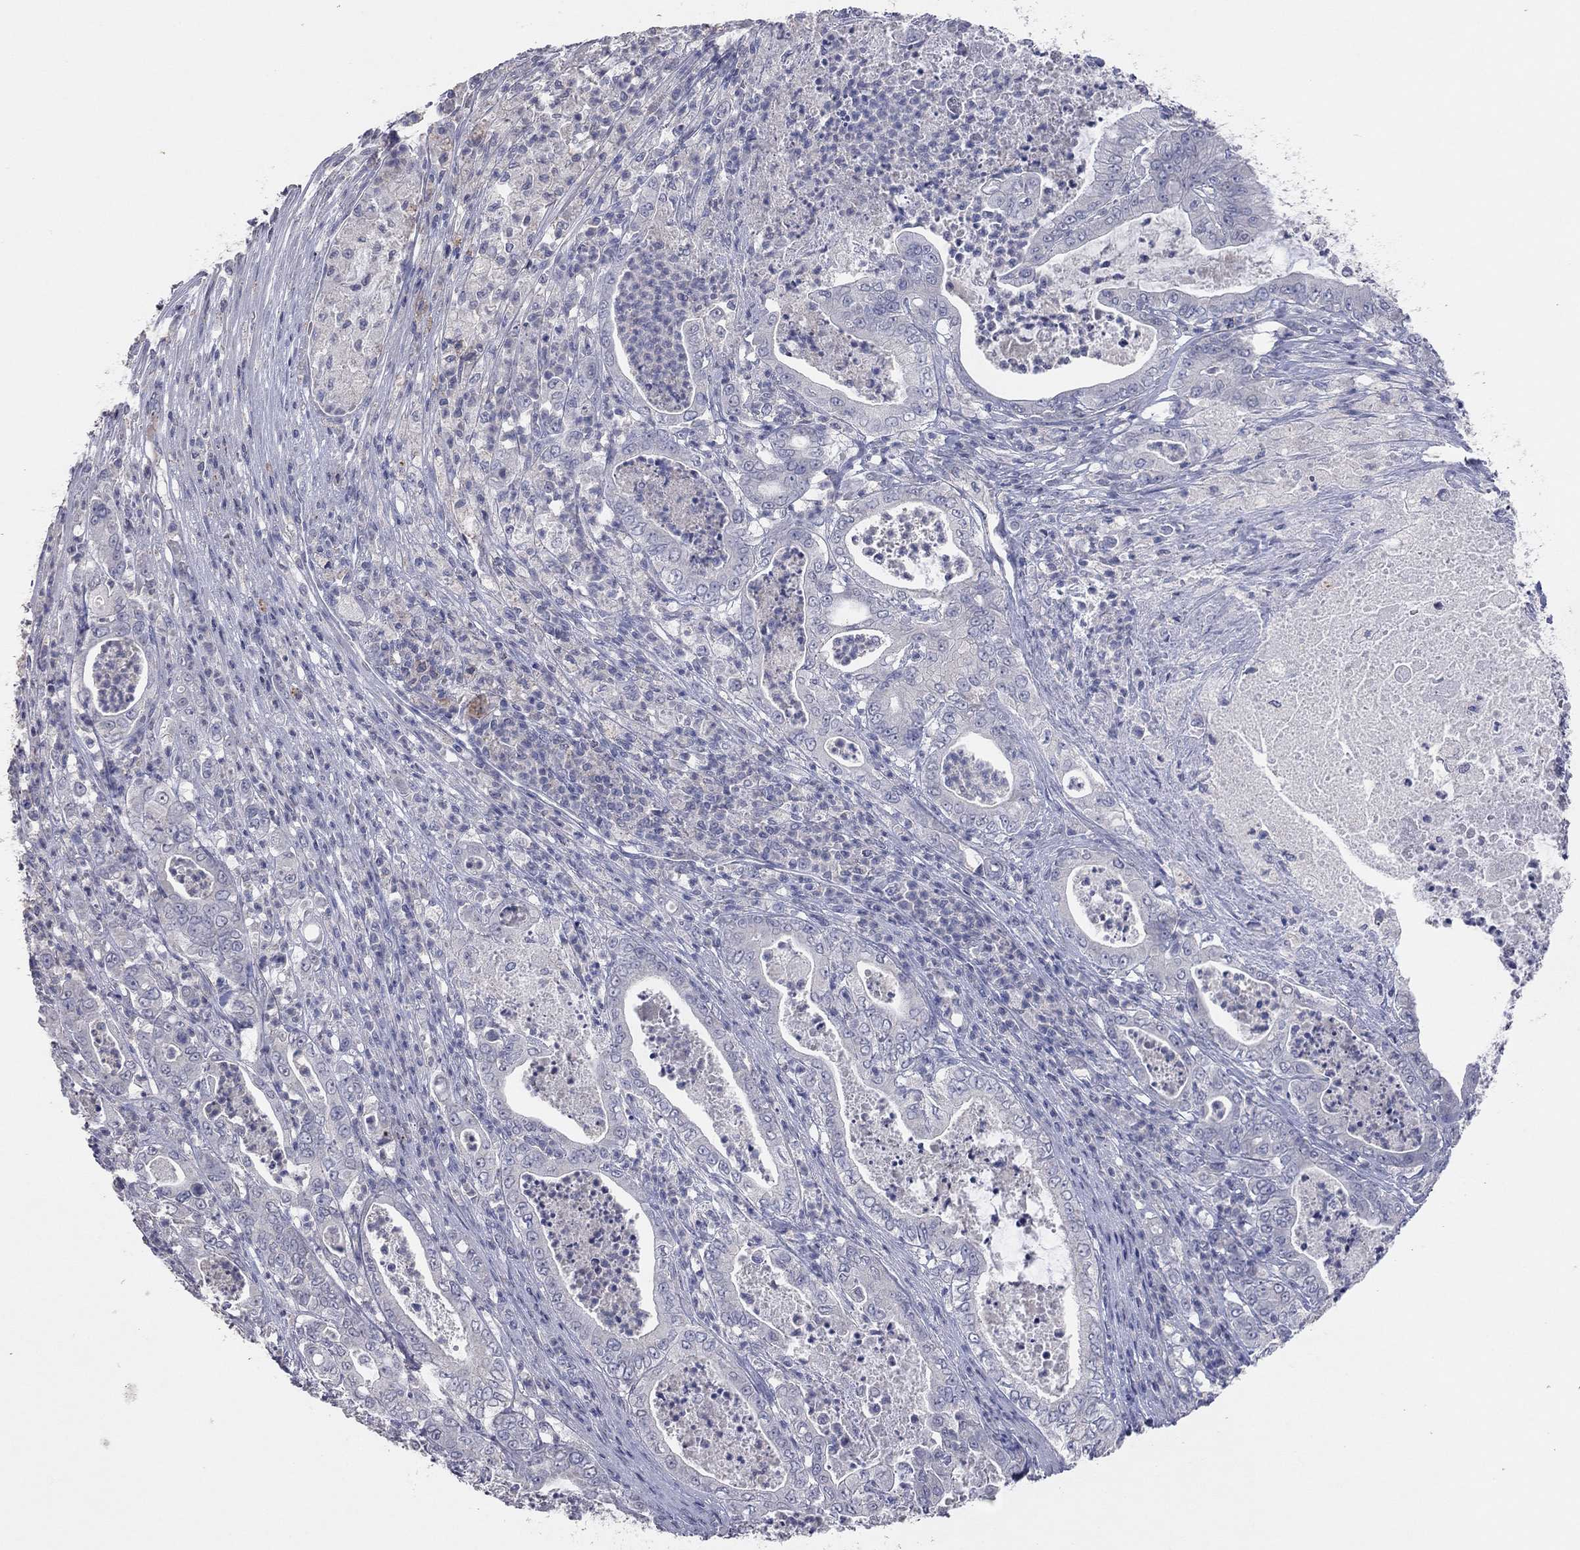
{"staining": {"intensity": "negative", "quantity": "none", "location": "none"}, "tissue": "pancreatic cancer", "cell_type": "Tumor cells", "image_type": "cancer", "snomed": [{"axis": "morphology", "description": "Adenocarcinoma, NOS"}, {"axis": "topography", "description": "Pancreas"}], "caption": "A micrograph of pancreatic adenocarcinoma stained for a protein displays no brown staining in tumor cells. (Brightfield microscopy of DAB IHC at high magnification).", "gene": "MMP13", "patient": {"sex": "male", "age": 71}}